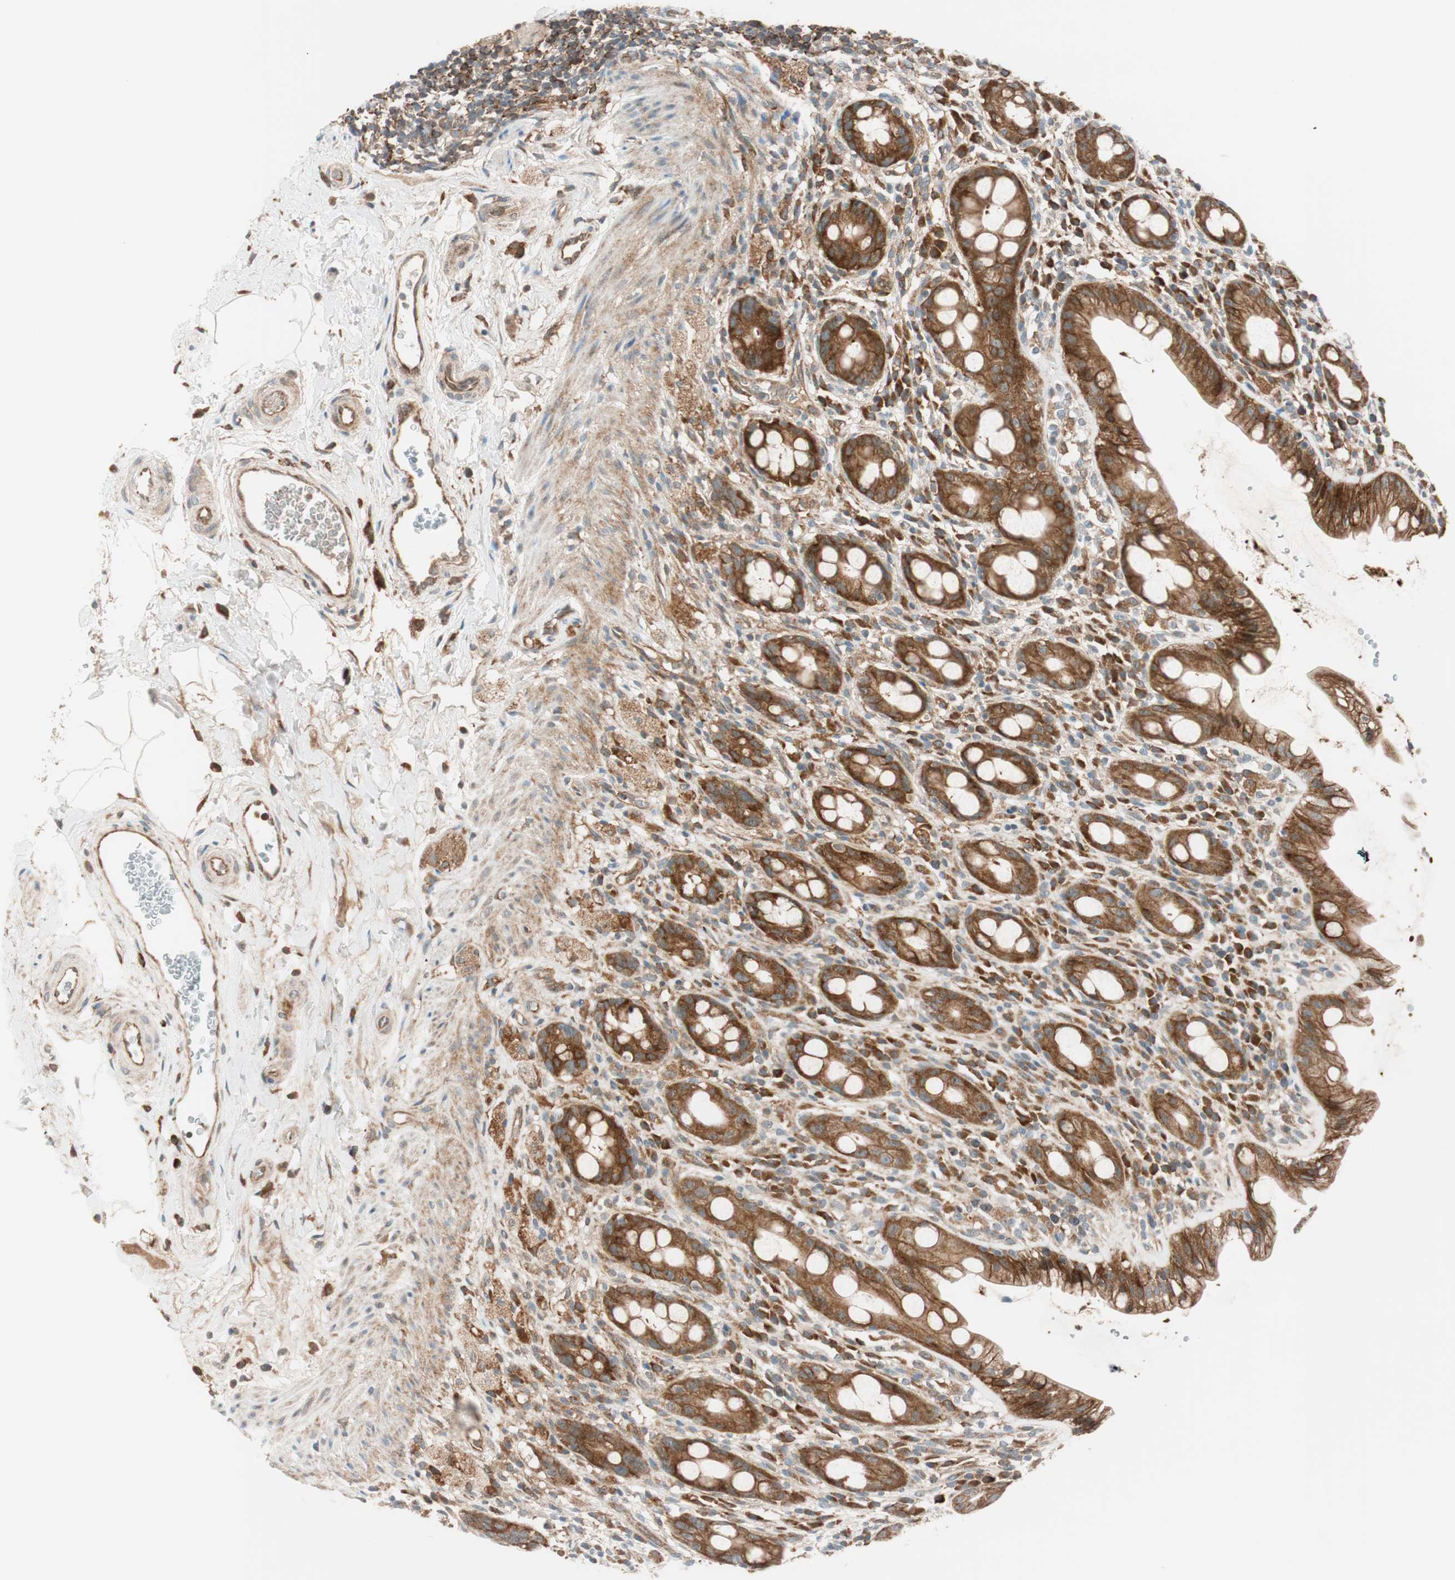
{"staining": {"intensity": "strong", "quantity": ">75%", "location": "cytoplasmic/membranous"}, "tissue": "rectum", "cell_type": "Glandular cells", "image_type": "normal", "snomed": [{"axis": "morphology", "description": "Normal tissue, NOS"}, {"axis": "topography", "description": "Rectum"}], "caption": "Immunohistochemistry histopathology image of normal human rectum stained for a protein (brown), which exhibits high levels of strong cytoplasmic/membranous staining in about >75% of glandular cells.", "gene": "ABI1", "patient": {"sex": "male", "age": 44}}